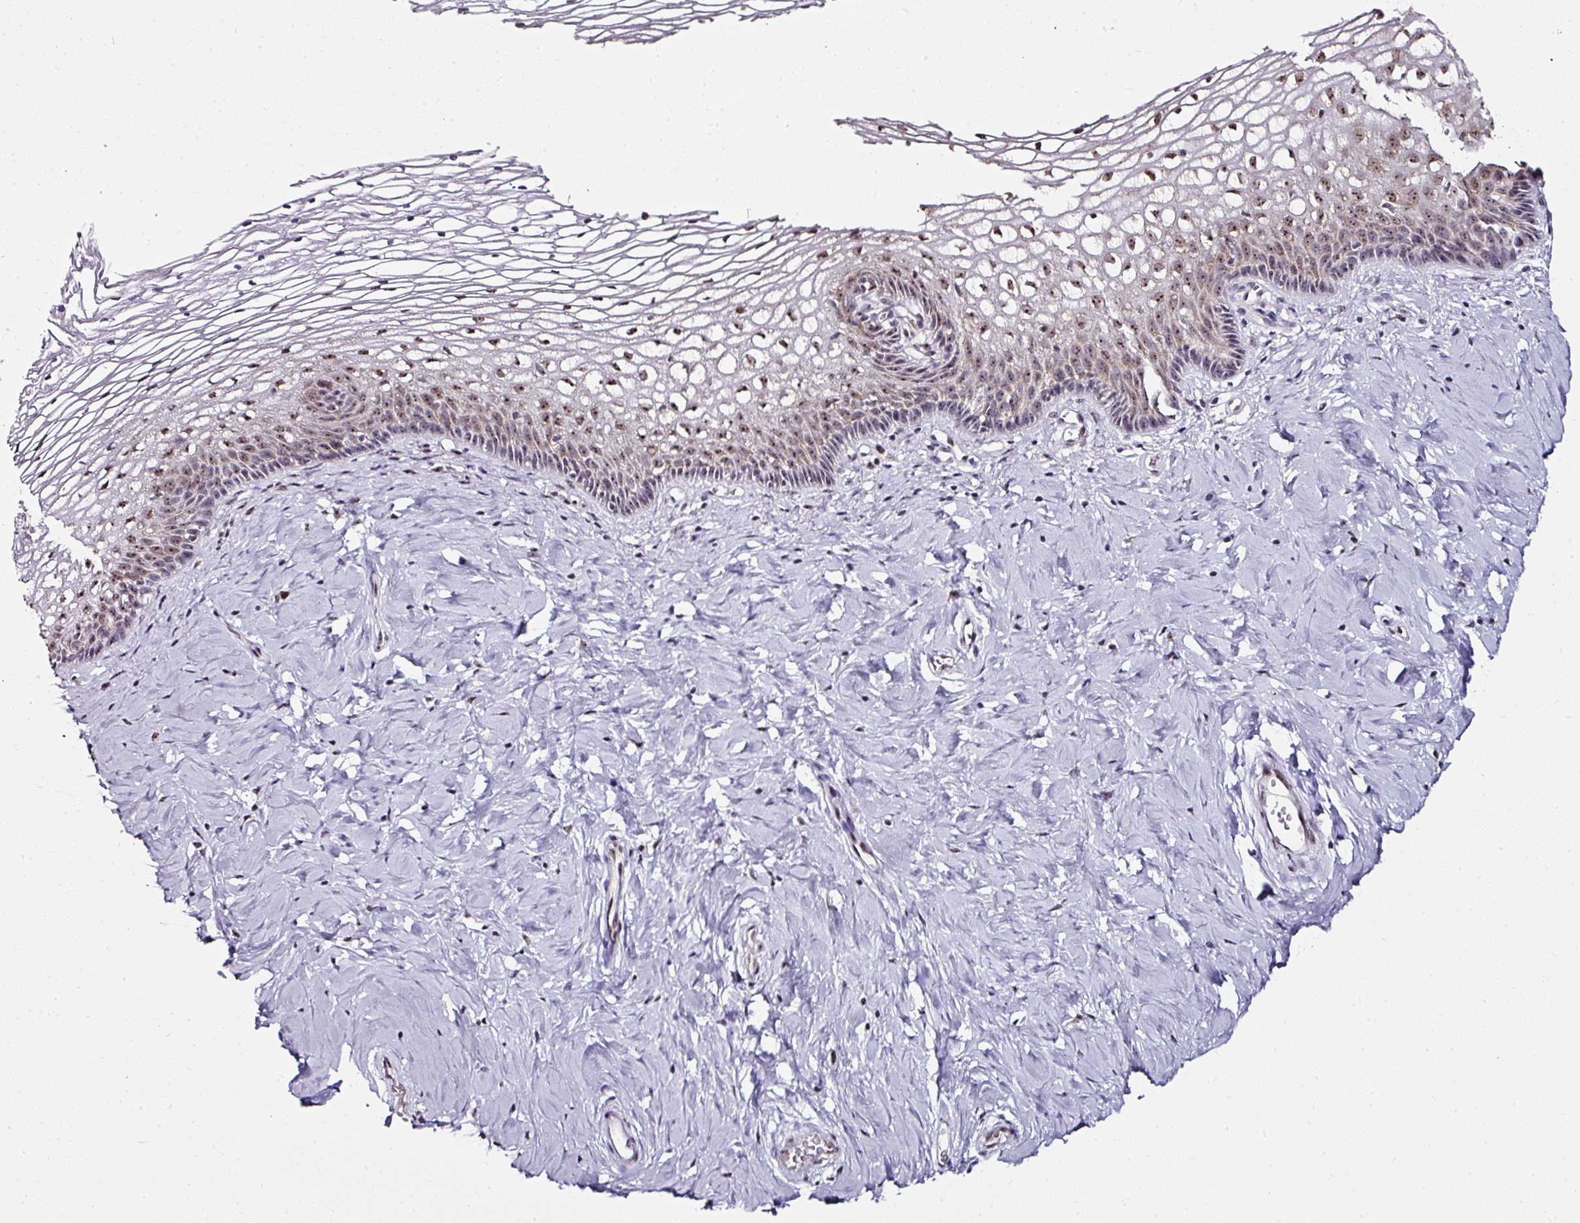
{"staining": {"intensity": "moderate", "quantity": ">75%", "location": "cytoplasmic/membranous,nuclear"}, "tissue": "cervix", "cell_type": "Glandular cells", "image_type": "normal", "snomed": [{"axis": "morphology", "description": "Normal tissue, NOS"}, {"axis": "topography", "description": "Cervix"}], "caption": "Immunohistochemistry (IHC) (DAB (3,3'-diaminobenzidine)) staining of benign human cervix displays moderate cytoplasmic/membranous,nuclear protein positivity in approximately >75% of glandular cells.", "gene": "NACC2", "patient": {"sex": "female", "age": 36}}